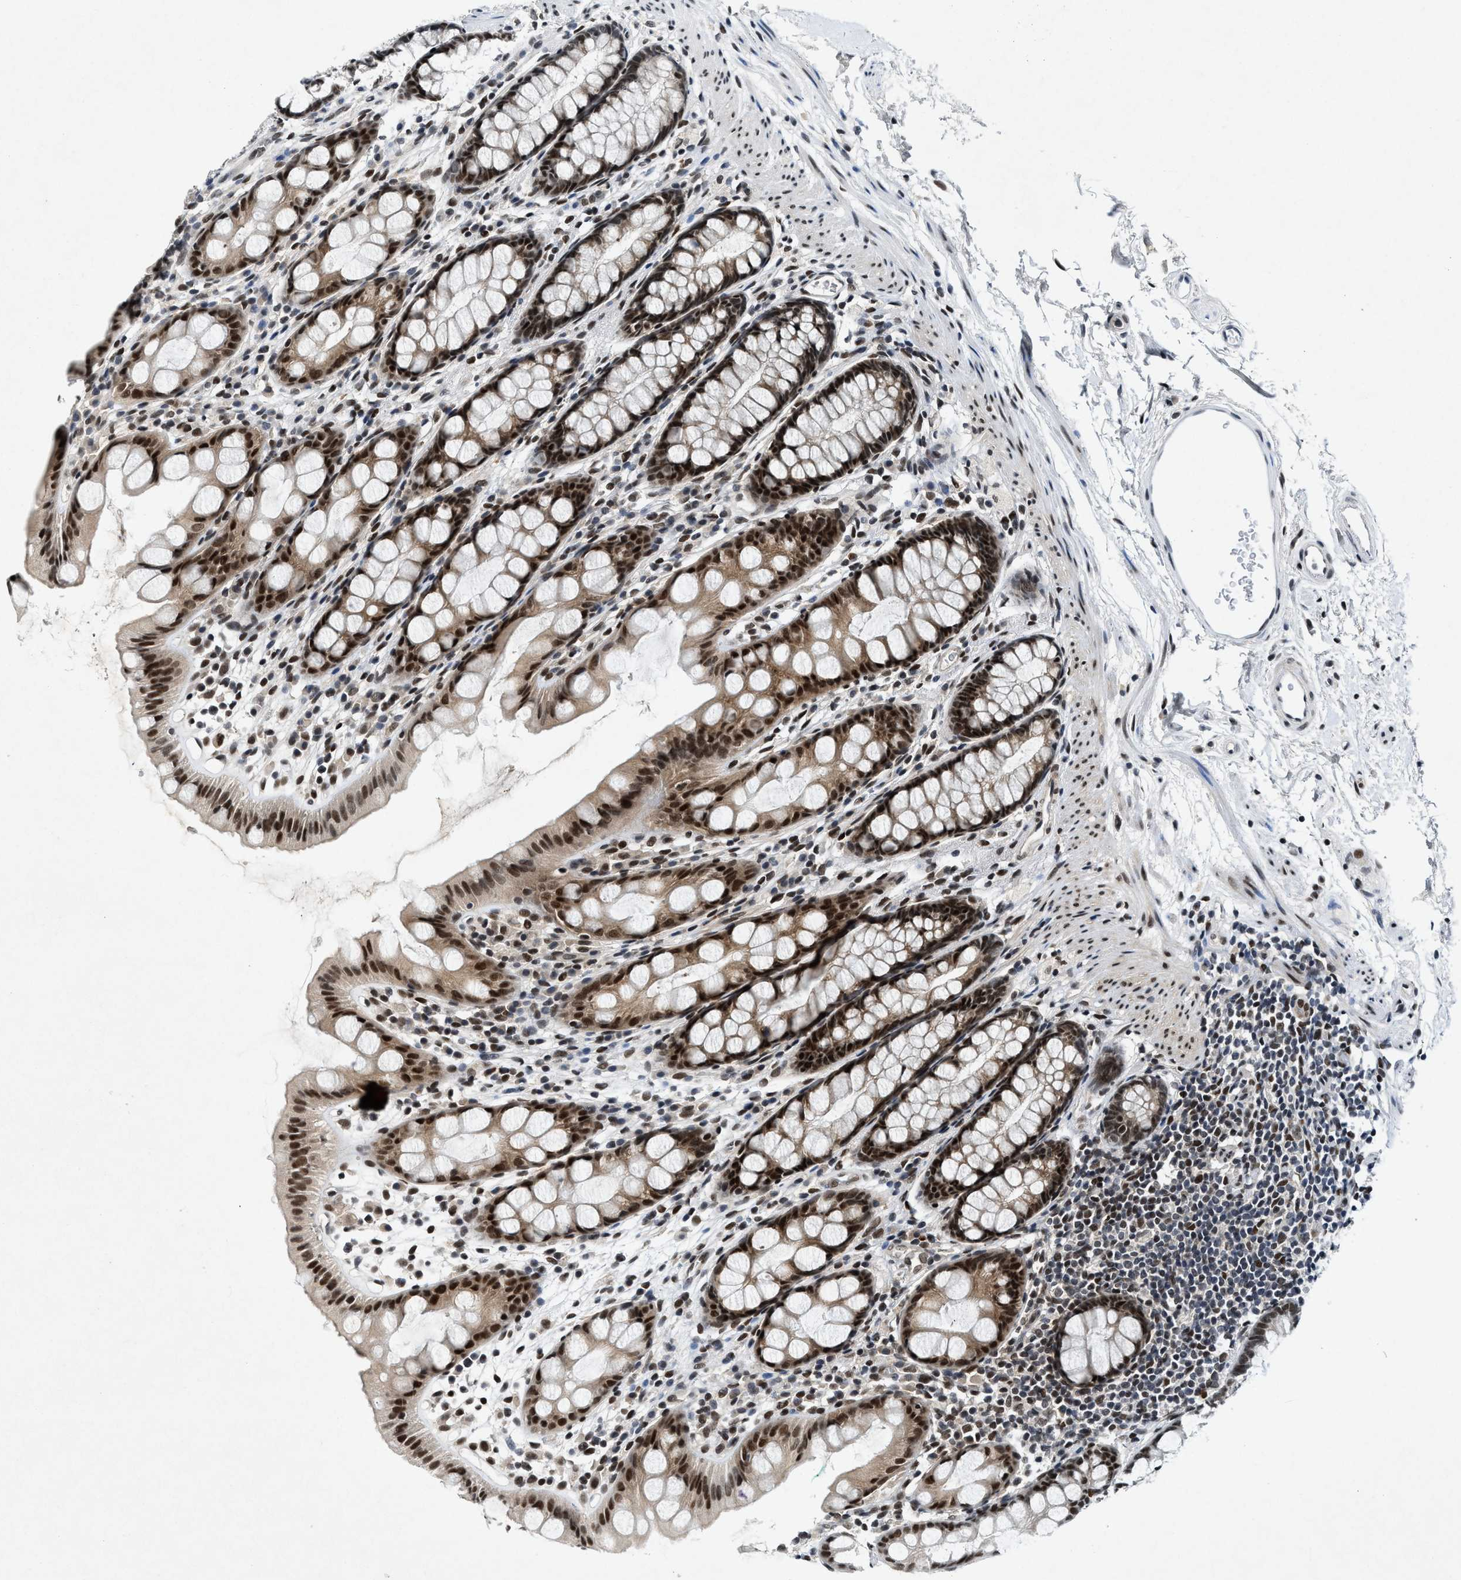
{"staining": {"intensity": "strong", "quantity": ">75%", "location": "cytoplasmic/membranous,nuclear"}, "tissue": "rectum", "cell_type": "Glandular cells", "image_type": "normal", "snomed": [{"axis": "morphology", "description": "Normal tissue, NOS"}, {"axis": "topography", "description": "Rectum"}], "caption": "About >75% of glandular cells in unremarkable rectum demonstrate strong cytoplasmic/membranous,nuclear protein staining as visualized by brown immunohistochemical staining.", "gene": "NCOA1", "patient": {"sex": "female", "age": 65}}